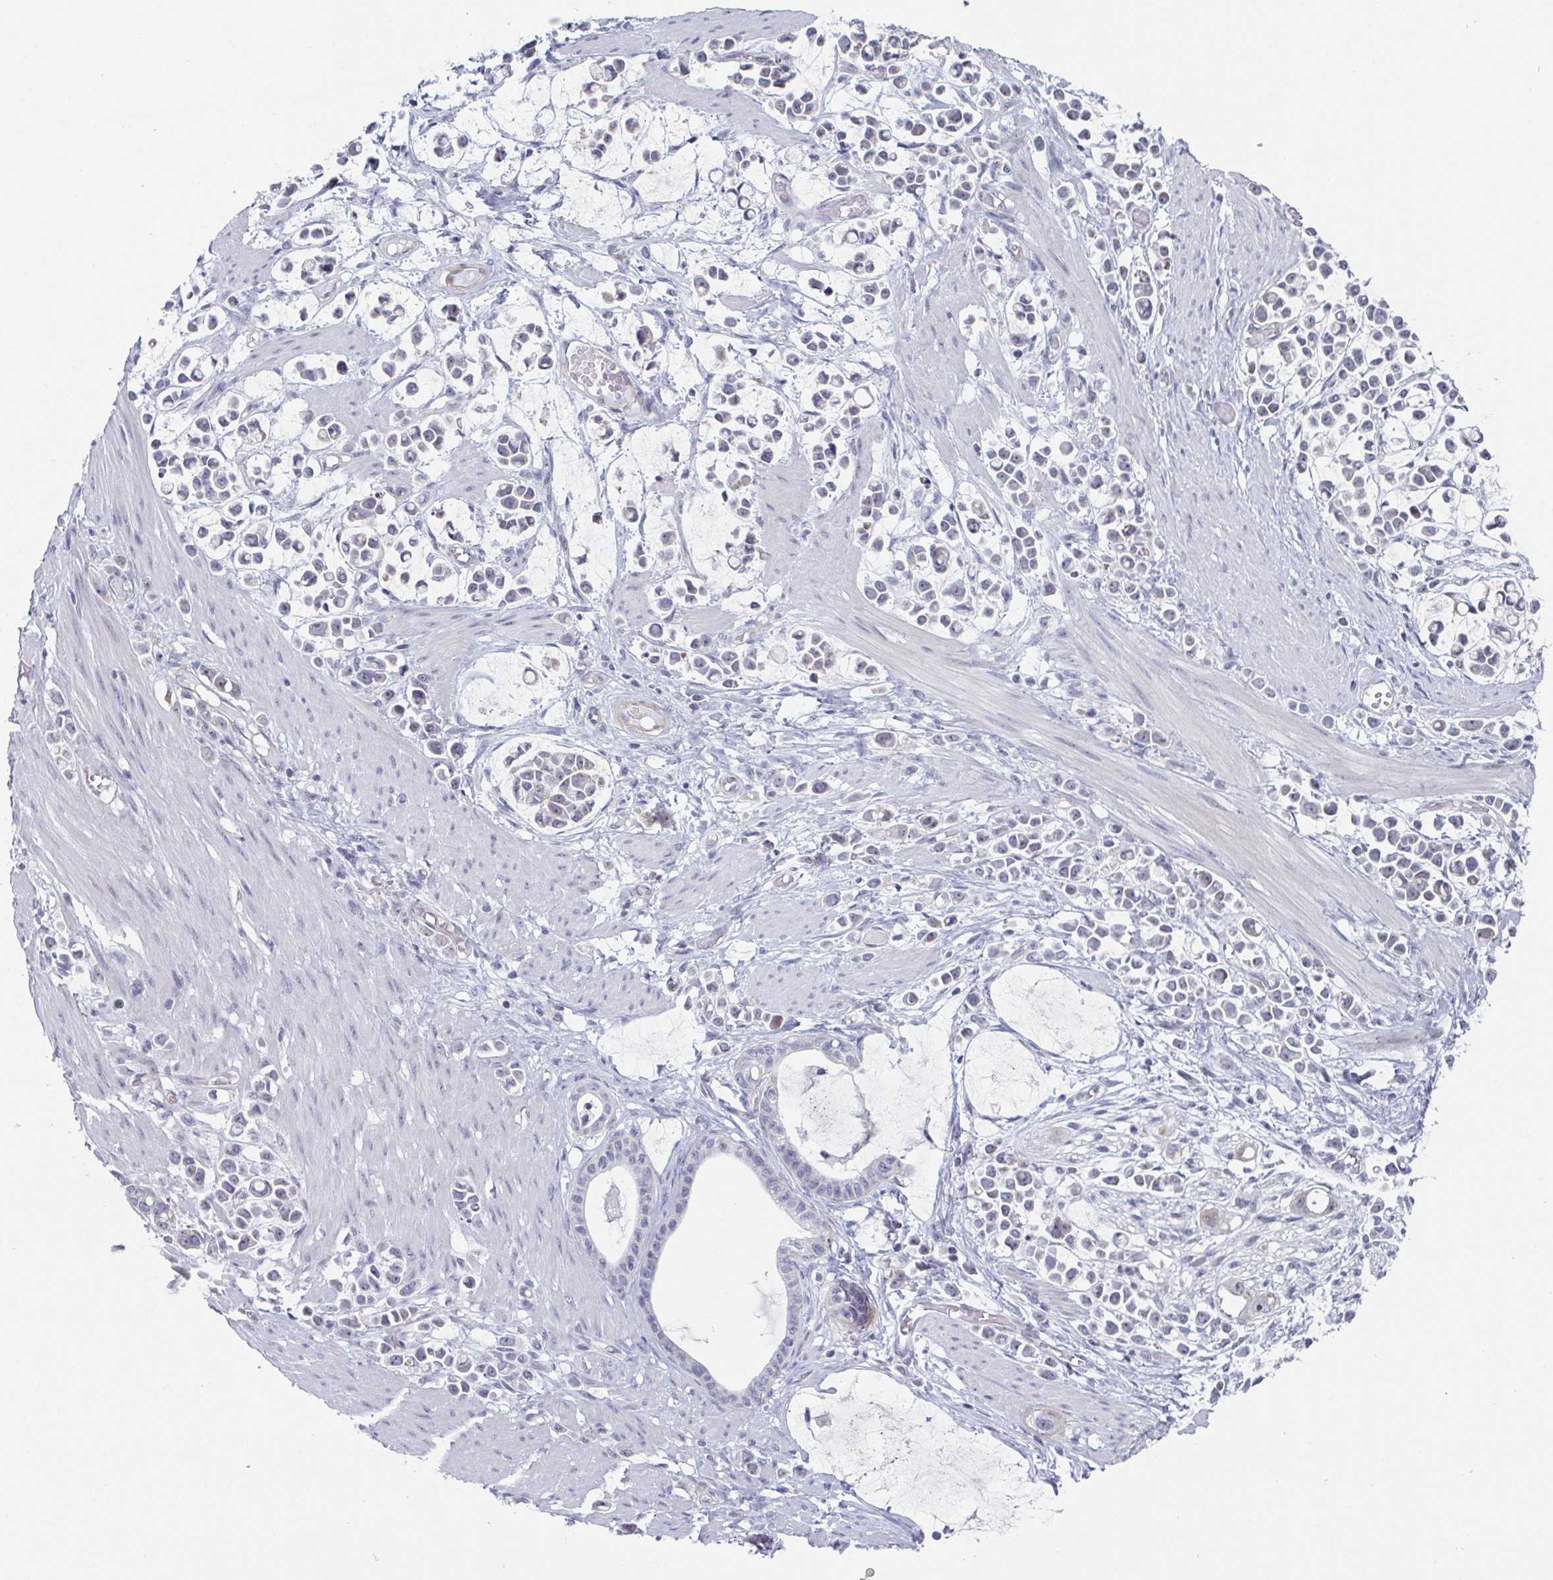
{"staining": {"intensity": "negative", "quantity": "none", "location": "none"}, "tissue": "stomach cancer", "cell_type": "Tumor cells", "image_type": "cancer", "snomed": [{"axis": "morphology", "description": "Adenocarcinoma, NOS"}, {"axis": "topography", "description": "Stomach"}], "caption": "Tumor cells are negative for protein expression in human stomach cancer (adenocarcinoma). (Immunohistochemistry, brightfield microscopy, high magnification).", "gene": "EXOSC7", "patient": {"sex": "male", "age": 82}}